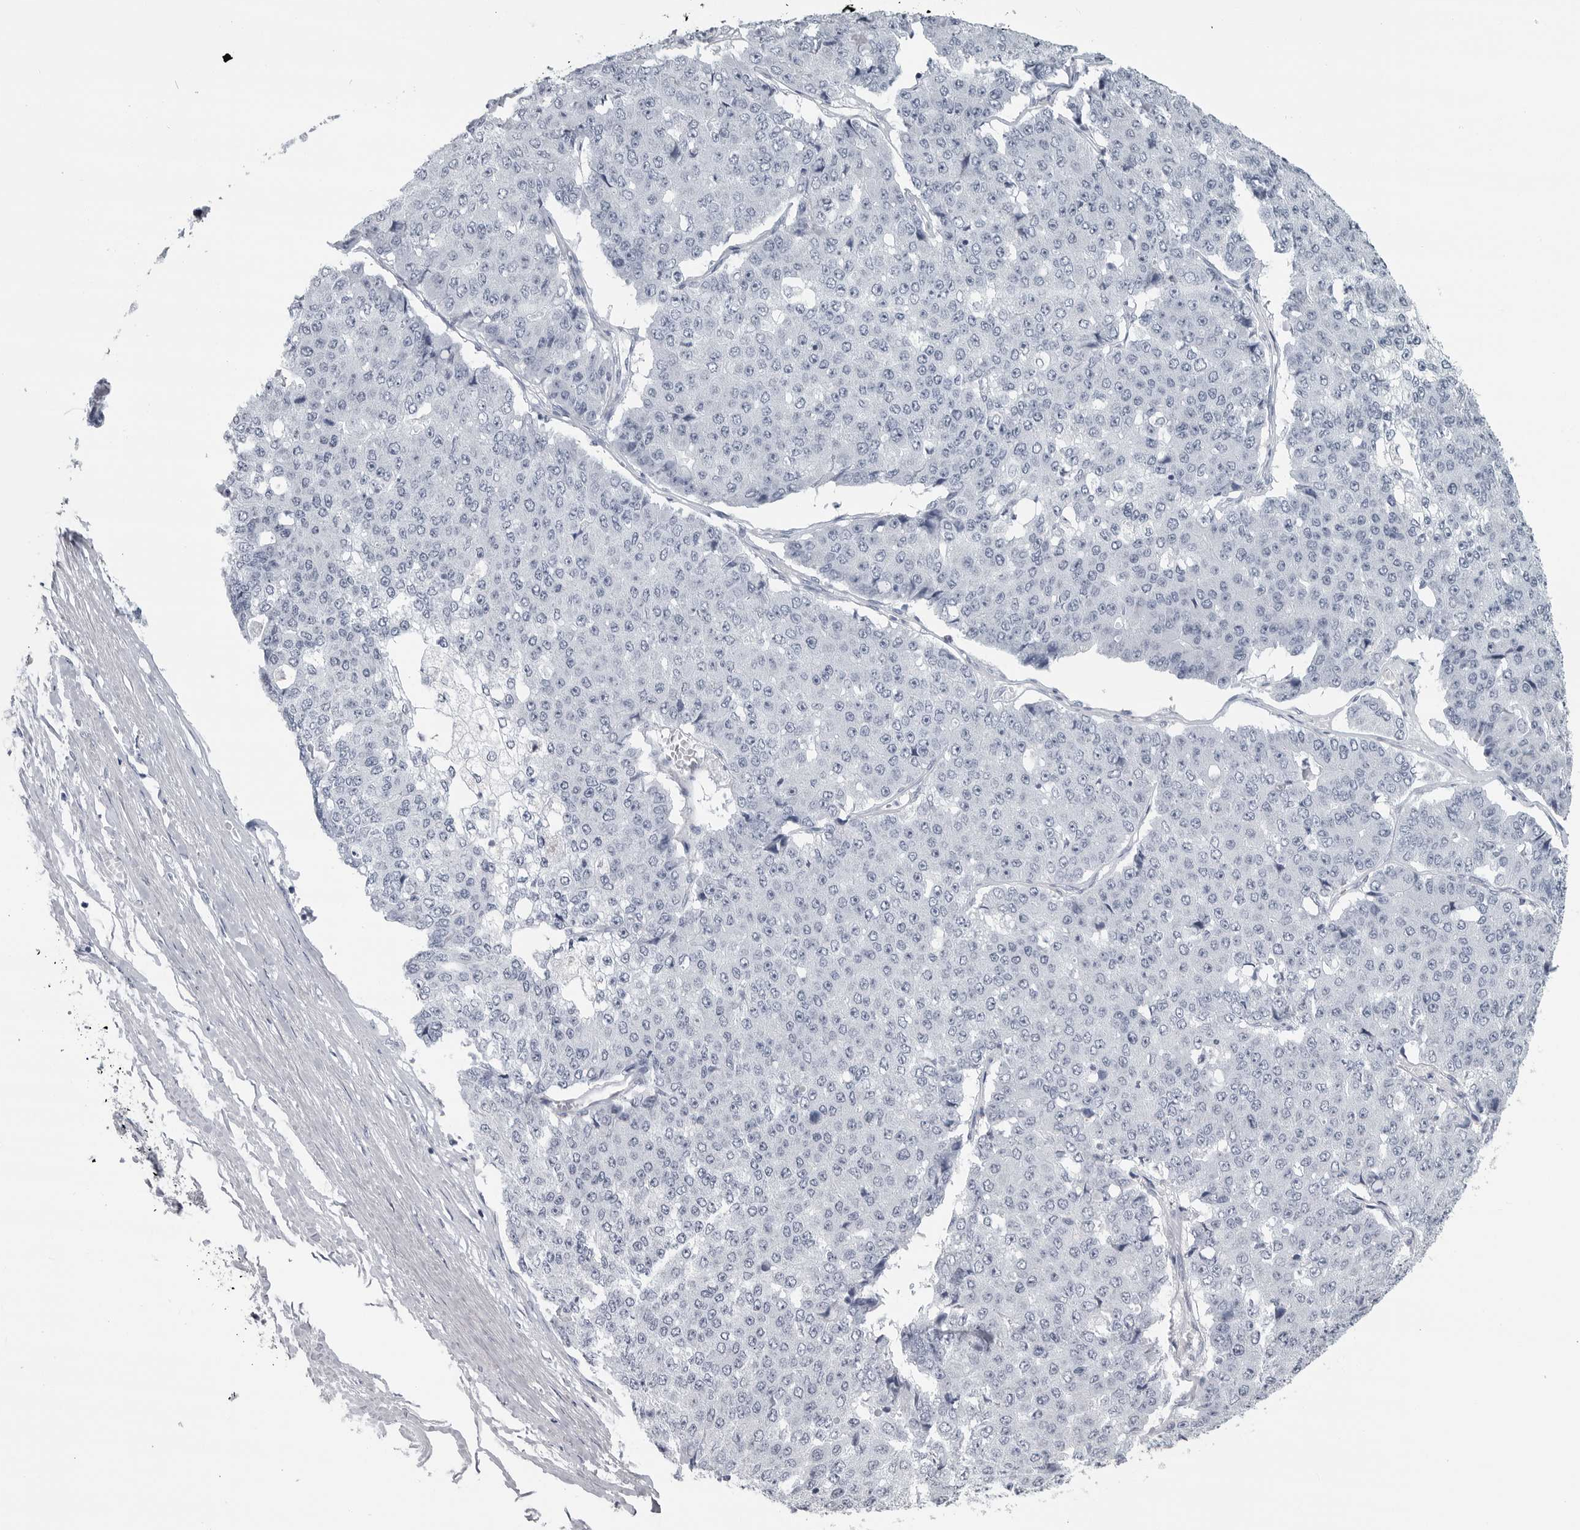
{"staining": {"intensity": "negative", "quantity": "none", "location": "none"}, "tissue": "pancreatic cancer", "cell_type": "Tumor cells", "image_type": "cancer", "snomed": [{"axis": "morphology", "description": "Adenocarcinoma, NOS"}, {"axis": "topography", "description": "Pancreas"}], "caption": "IHC image of neoplastic tissue: human pancreatic cancer (adenocarcinoma) stained with DAB (3,3'-diaminobenzidine) demonstrates no significant protein positivity in tumor cells. (DAB (3,3'-diaminobenzidine) immunohistochemistry (IHC), high magnification).", "gene": "AMPD1", "patient": {"sex": "male", "age": 50}}